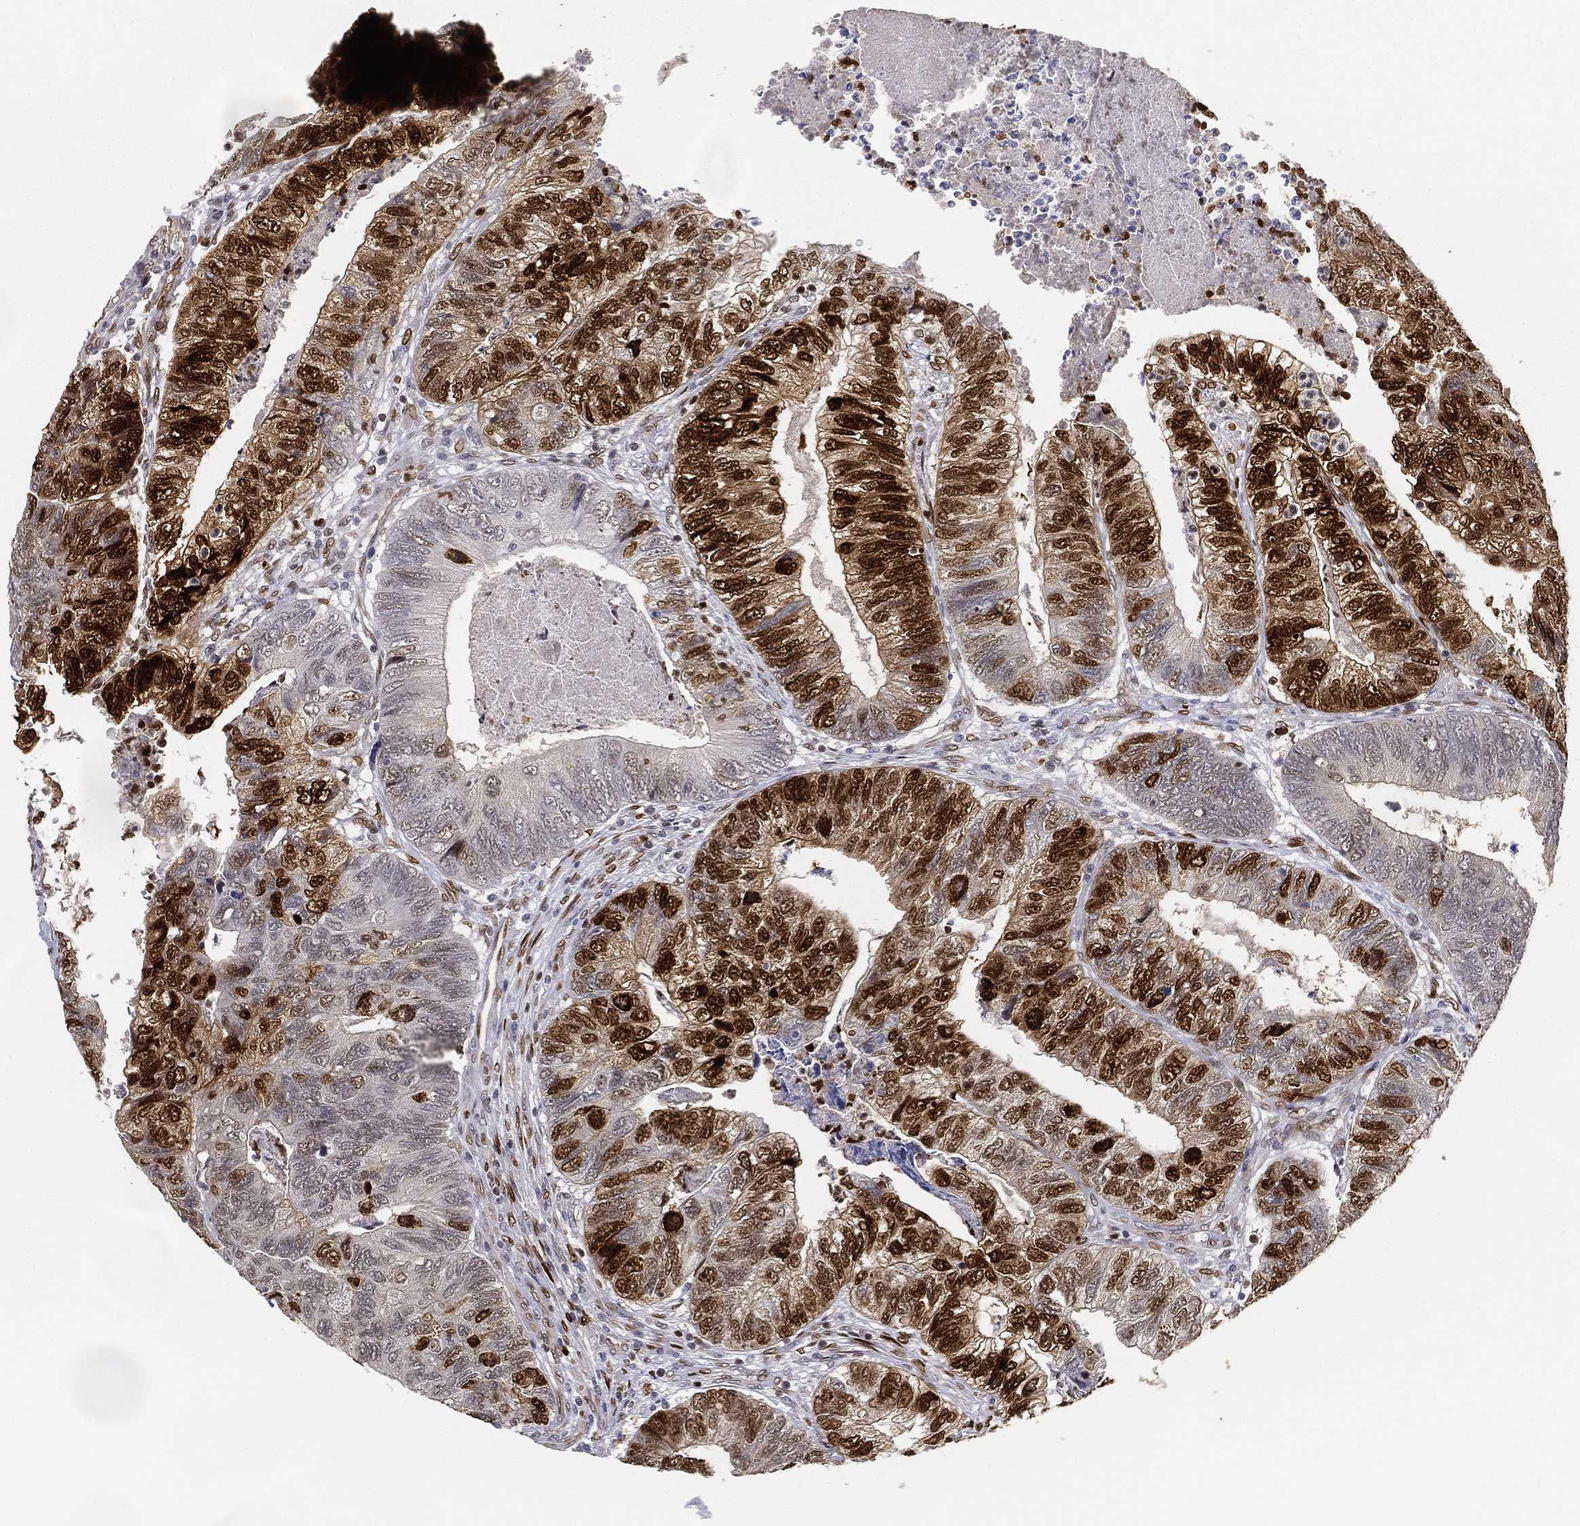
{"staining": {"intensity": "strong", "quantity": "25%-75%", "location": "nuclear"}, "tissue": "colorectal cancer", "cell_type": "Tumor cells", "image_type": "cancer", "snomed": [{"axis": "morphology", "description": "Adenocarcinoma, NOS"}, {"axis": "topography", "description": "Colon"}], "caption": "Protein analysis of colorectal cancer tissue reveals strong nuclear expression in about 25%-75% of tumor cells.", "gene": "LMNB1", "patient": {"sex": "female", "age": 67}}